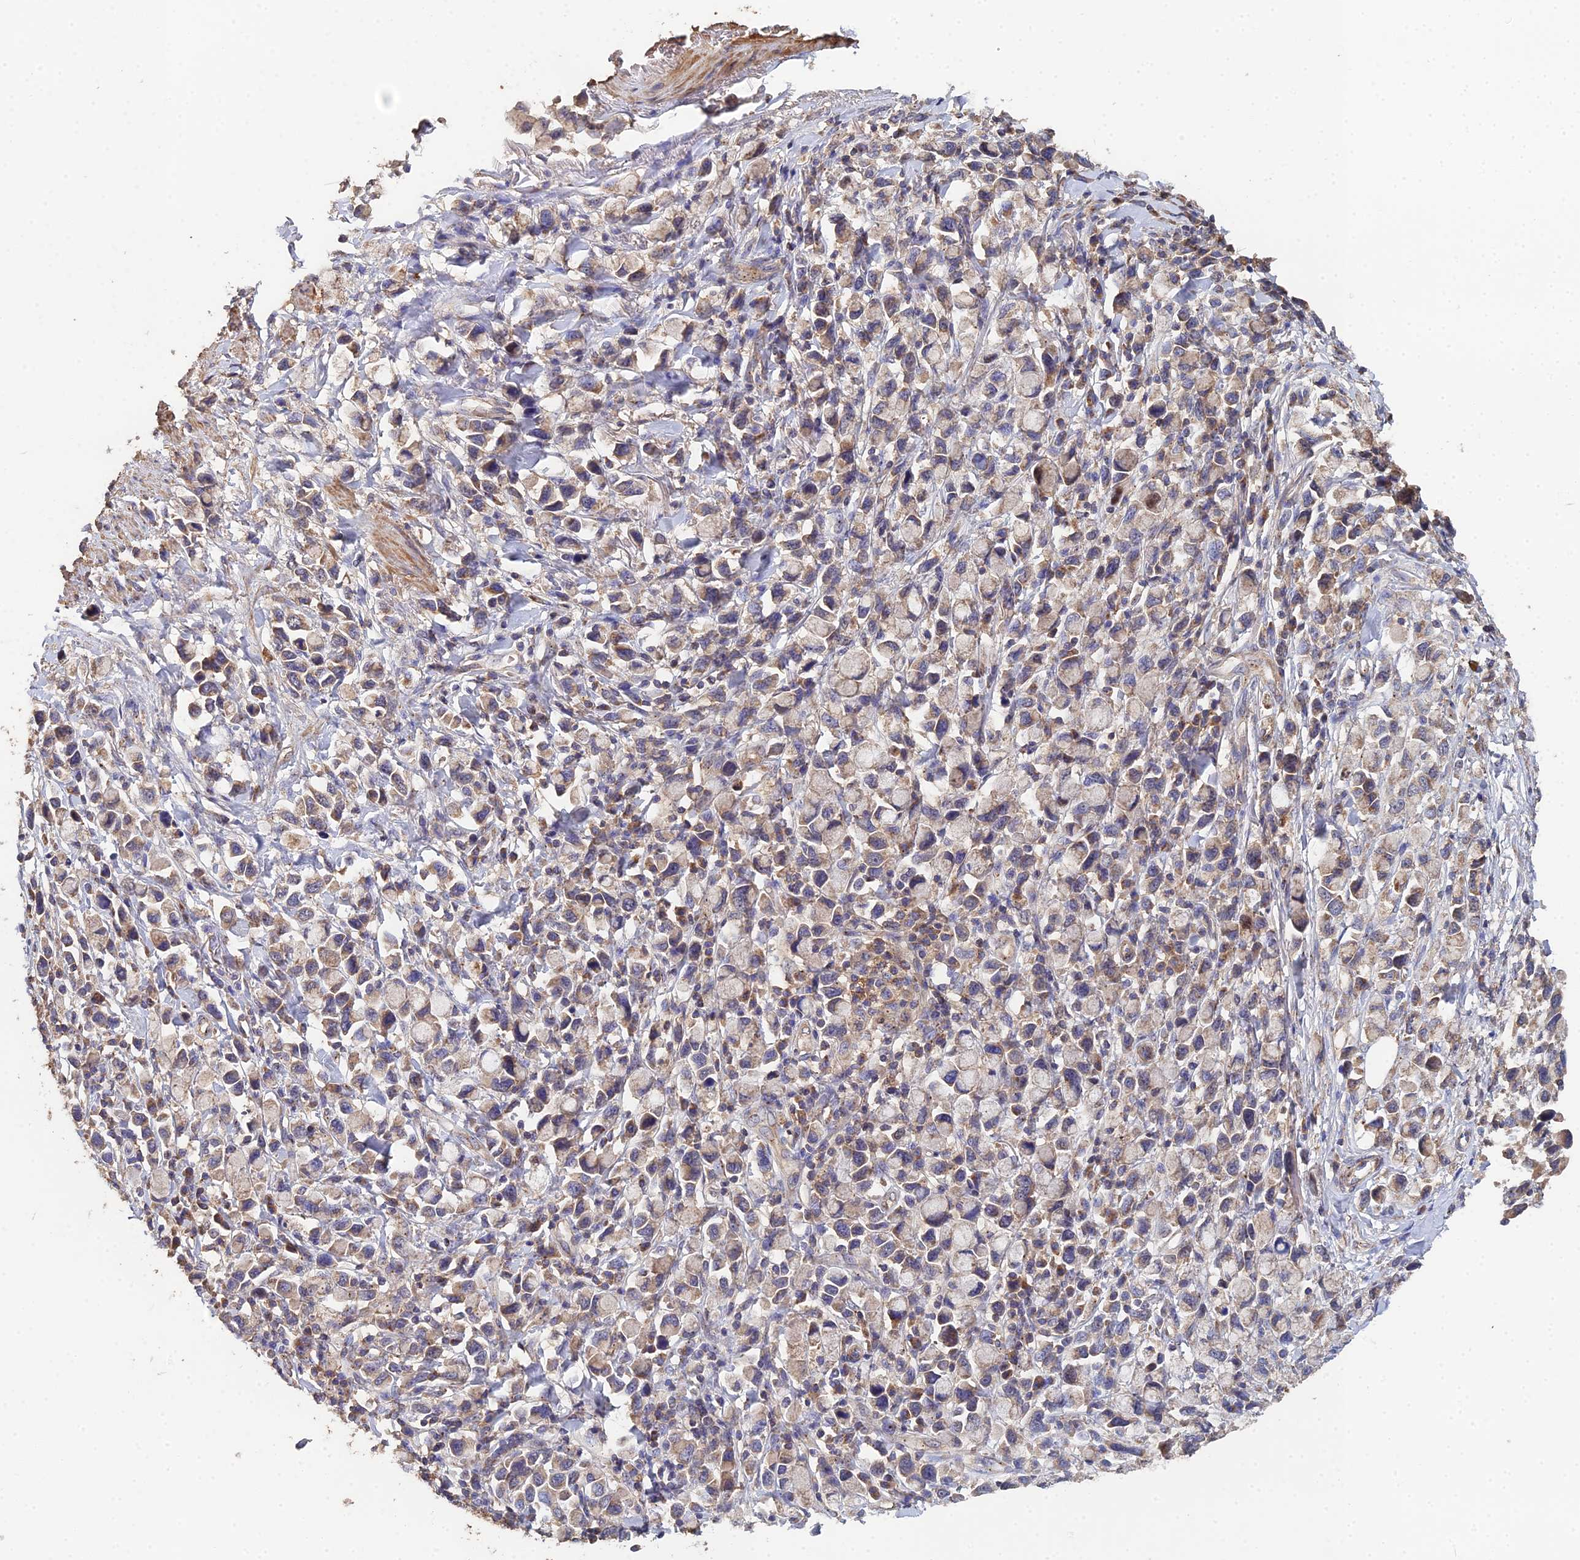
{"staining": {"intensity": "weak", "quantity": "25%-75%", "location": "cytoplasmic/membranous"}, "tissue": "stomach cancer", "cell_type": "Tumor cells", "image_type": "cancer", "snomed": [{"axis": "morphology", "description": "Adenocarcinoma, NOS"}, {"axis": "topography", "description": "Stomach"}], "caption": "Protein positivity by immunohistochemistry exhibits weak cytoplasmic/membranous staining in about 25%-75% of tumor cells in stomach adenocarcinoma. (DAB (3,3'-diaminobenzidine) = brown stain, brightfield microscopy at high magnification).", "gene": "SPANXN4", "patient": {"sex": "female", "age": 81}}